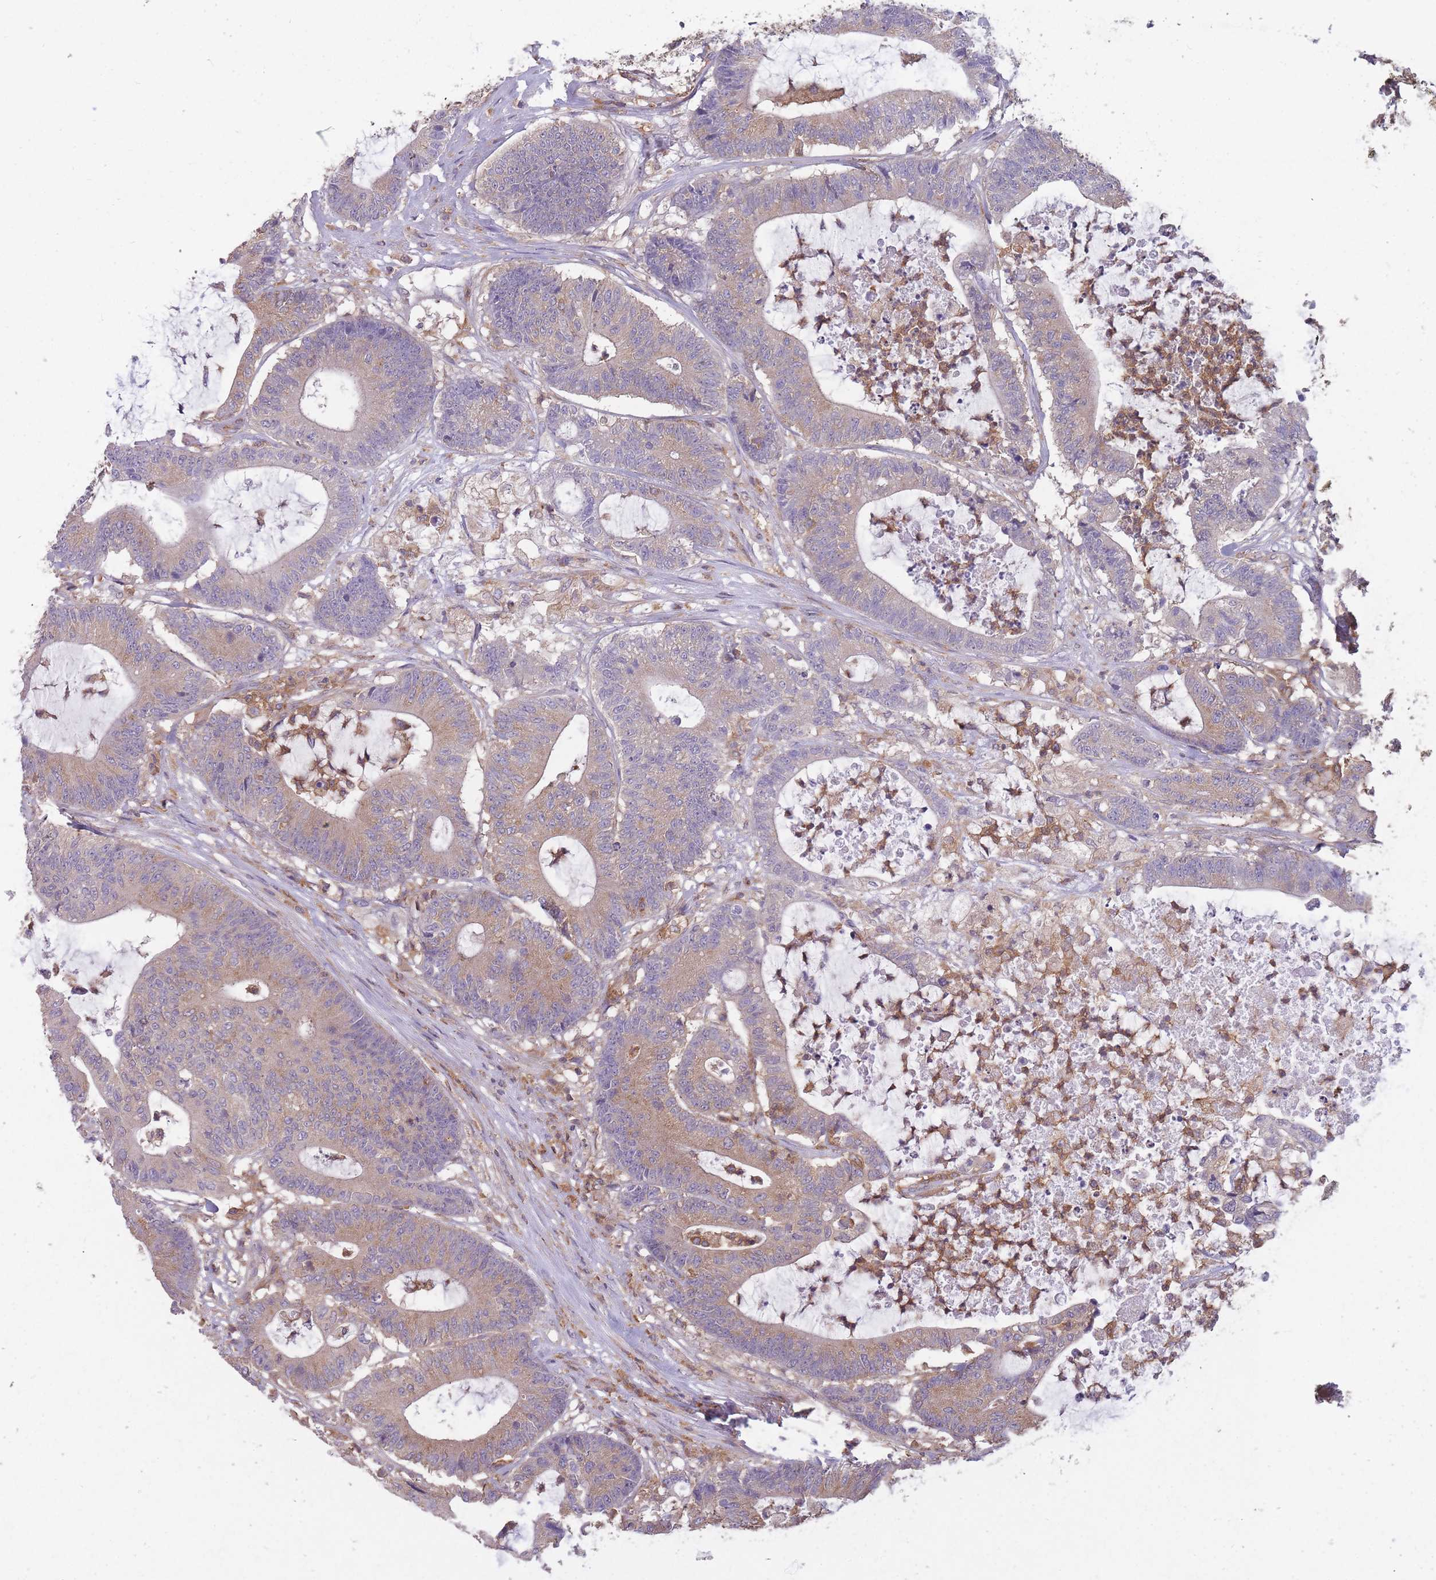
{"staining": {"intensity": "weak", "quantity": ">75%", "location": "cytoplasmic/membranous"}, "tissue": "colorectal cancer", "cell_type": "Tumor cells", "image_type": "cancer", "snomed": [{"axis": "morphology", "description": "Adenocarcinoma, NOS"}, {"axis": "topography", "description": "Colon"}], "caption": "Immunohistochemical staining of colorectal adenocarcinoma displays low levels of weak cytoplasmic/membranous protein positivity in about >75% of tumor cells.", "gene": "GMIP", "patient": {"sex": "female", "age": 84}}